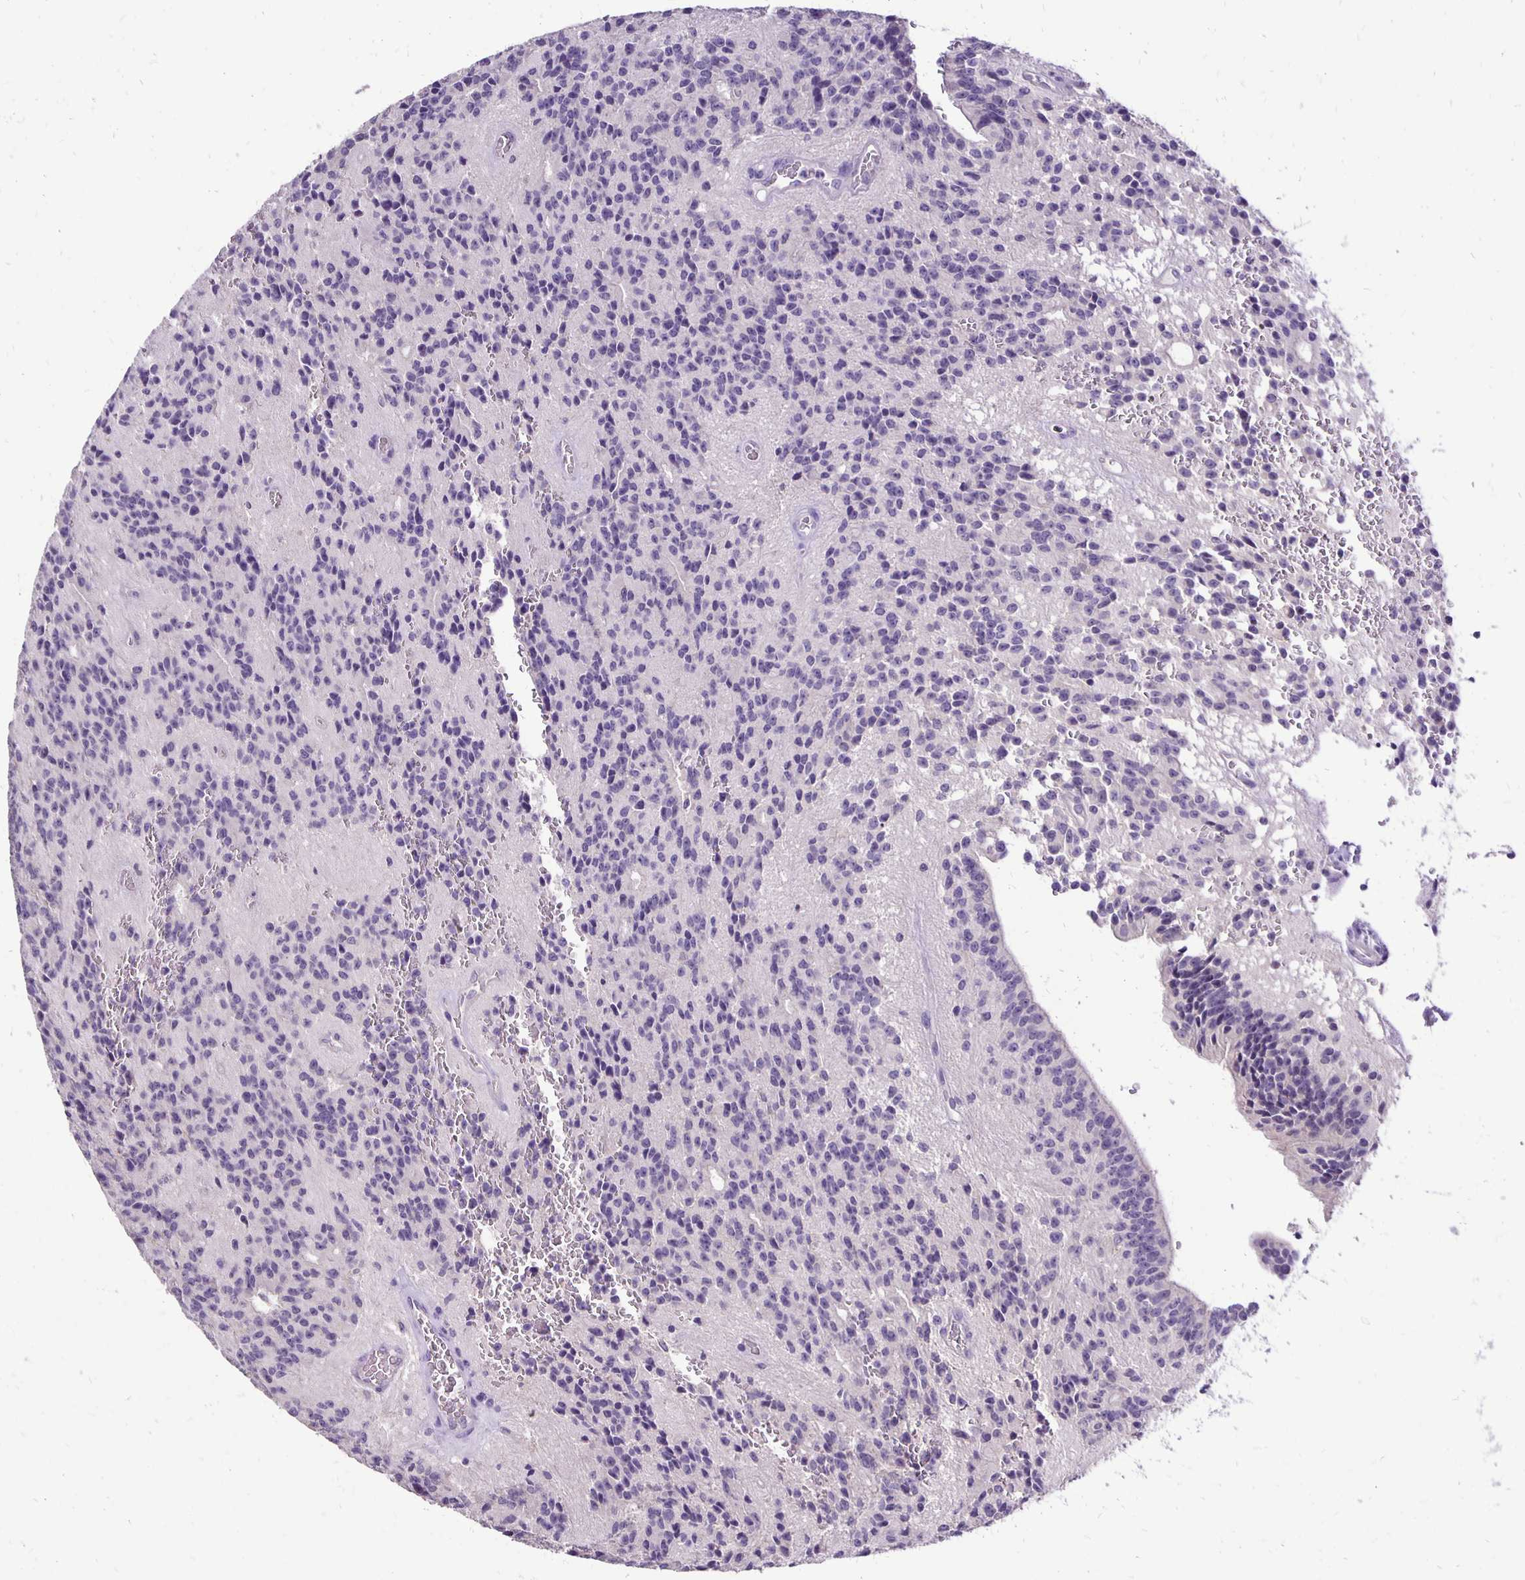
{"staining": {"intensity": "negative", "quantity": "none", "location": "none"}, "tissue": "glioma", "cell_type": "Tumor cells", "image_type": "cancer", "snomed": [{"axis": "morphology", "description": "Glioma, malignant, Low grade"}, {"axis": "topography", "description": "Brain"}], "caption": "DAB (3,3'-diaminobenzidine) immunohistochemical staining of human malignant low-grade glioma shows no significant positivity in tumor cells.", "gene": "ANKRD45", "patient": {"sex": "male", "age": 31}}